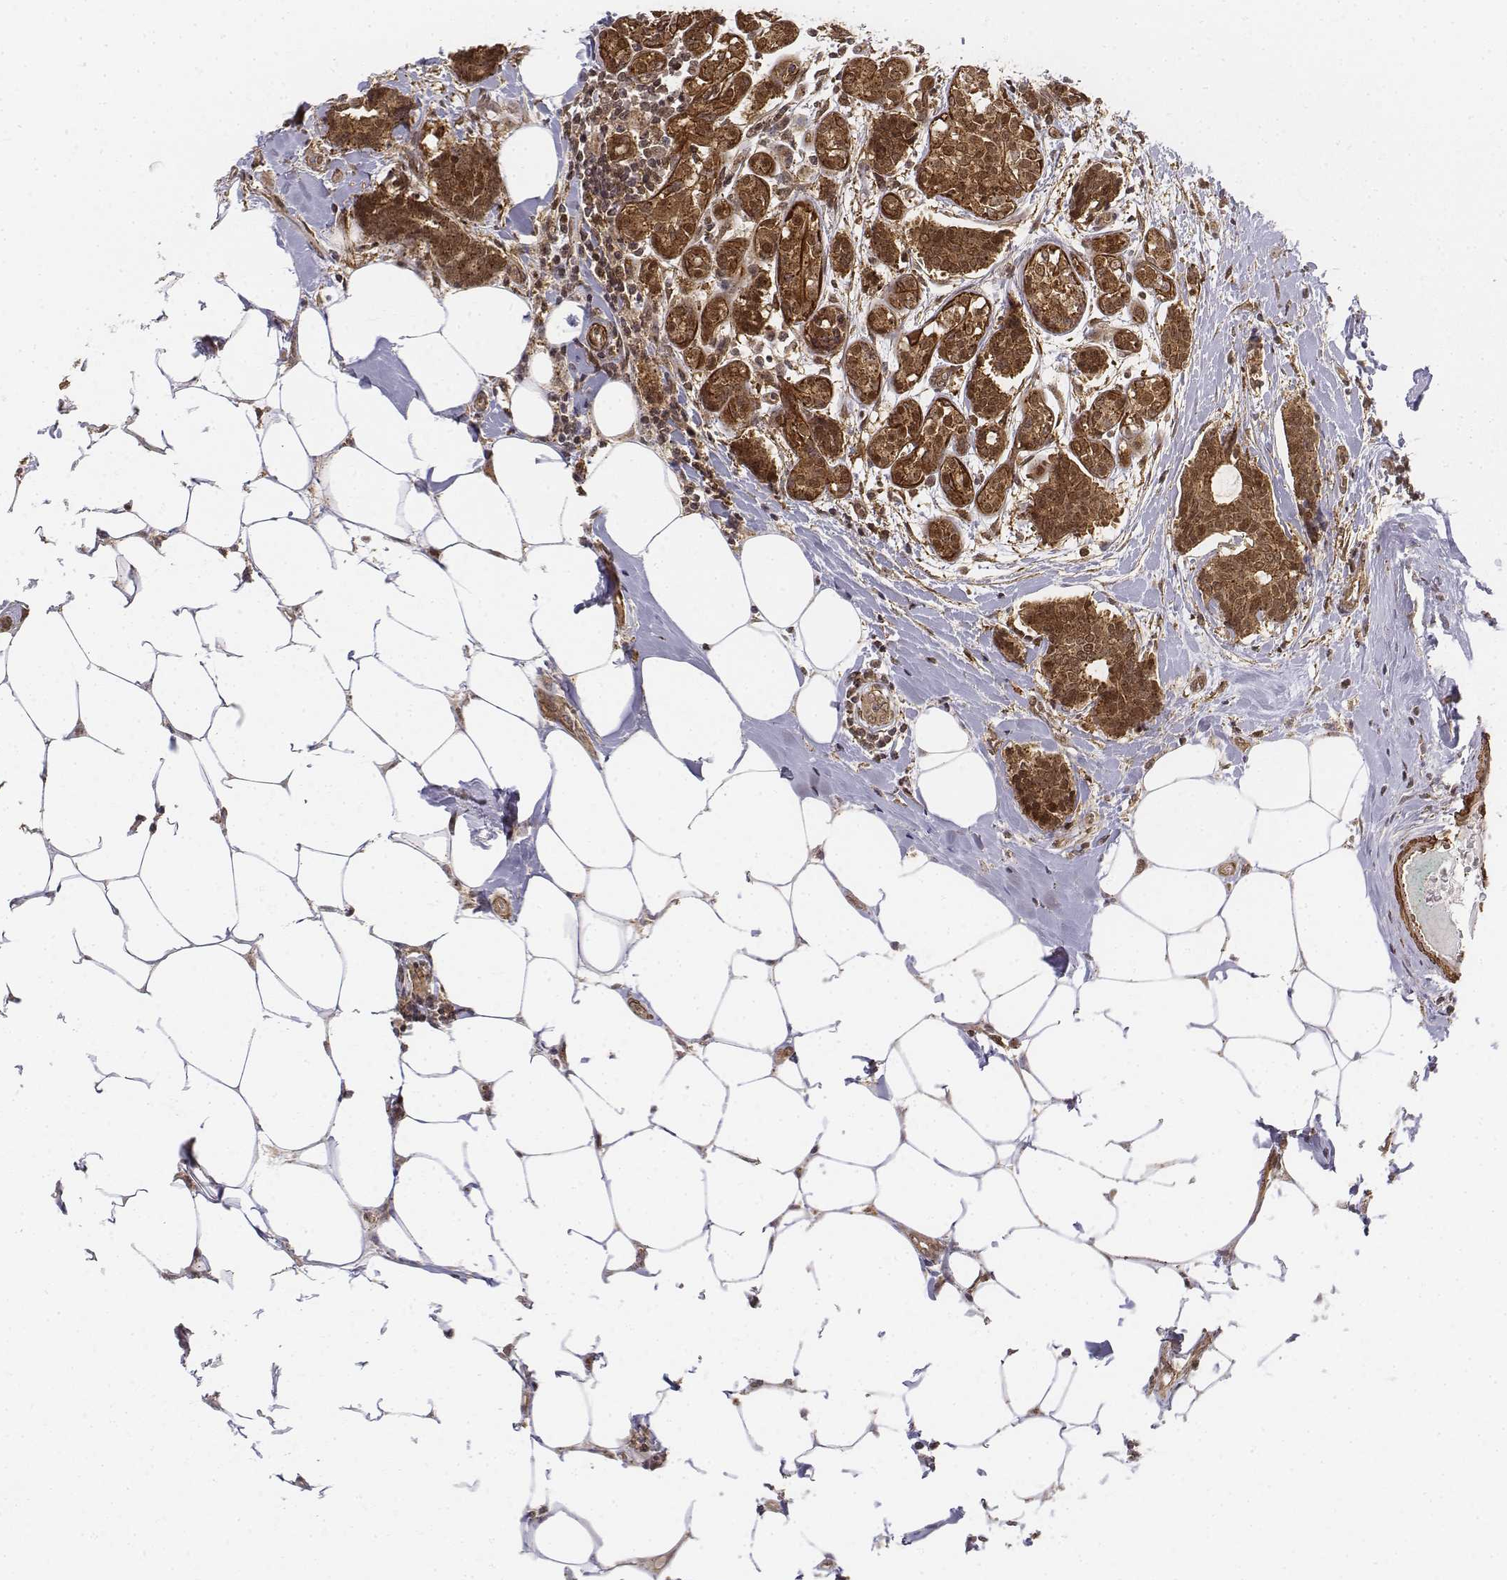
{"staining": {"intensity": "strong", "quantity": ">75%", "location": "cytoplasmic/membranous,nuclear"}, "tissue": "breast cancer", "cell_type": "Tumor cells", "image_type": "cancer", "snomed": [{"axis": "morphology", "description": "Intraductal carcinoma, in situ"}, {"axis": "morphology", "description": "Duct carcinoma"}, {"axis": "morphology", "description": "Lobular carcinoma, in situ"}, {"axis": "topography", "description": "Breast"}], "caption": "An IHC photomicrograph of neoplastic tissue is shown. Protein staining in brown shows strong cytoplasmic/membranous and nuclear positivity in lobular carcinoma in situ (breast) within tumor cells.", "gene": "ZFYVE19", "patient": {"sex": "female", "age": 44}}